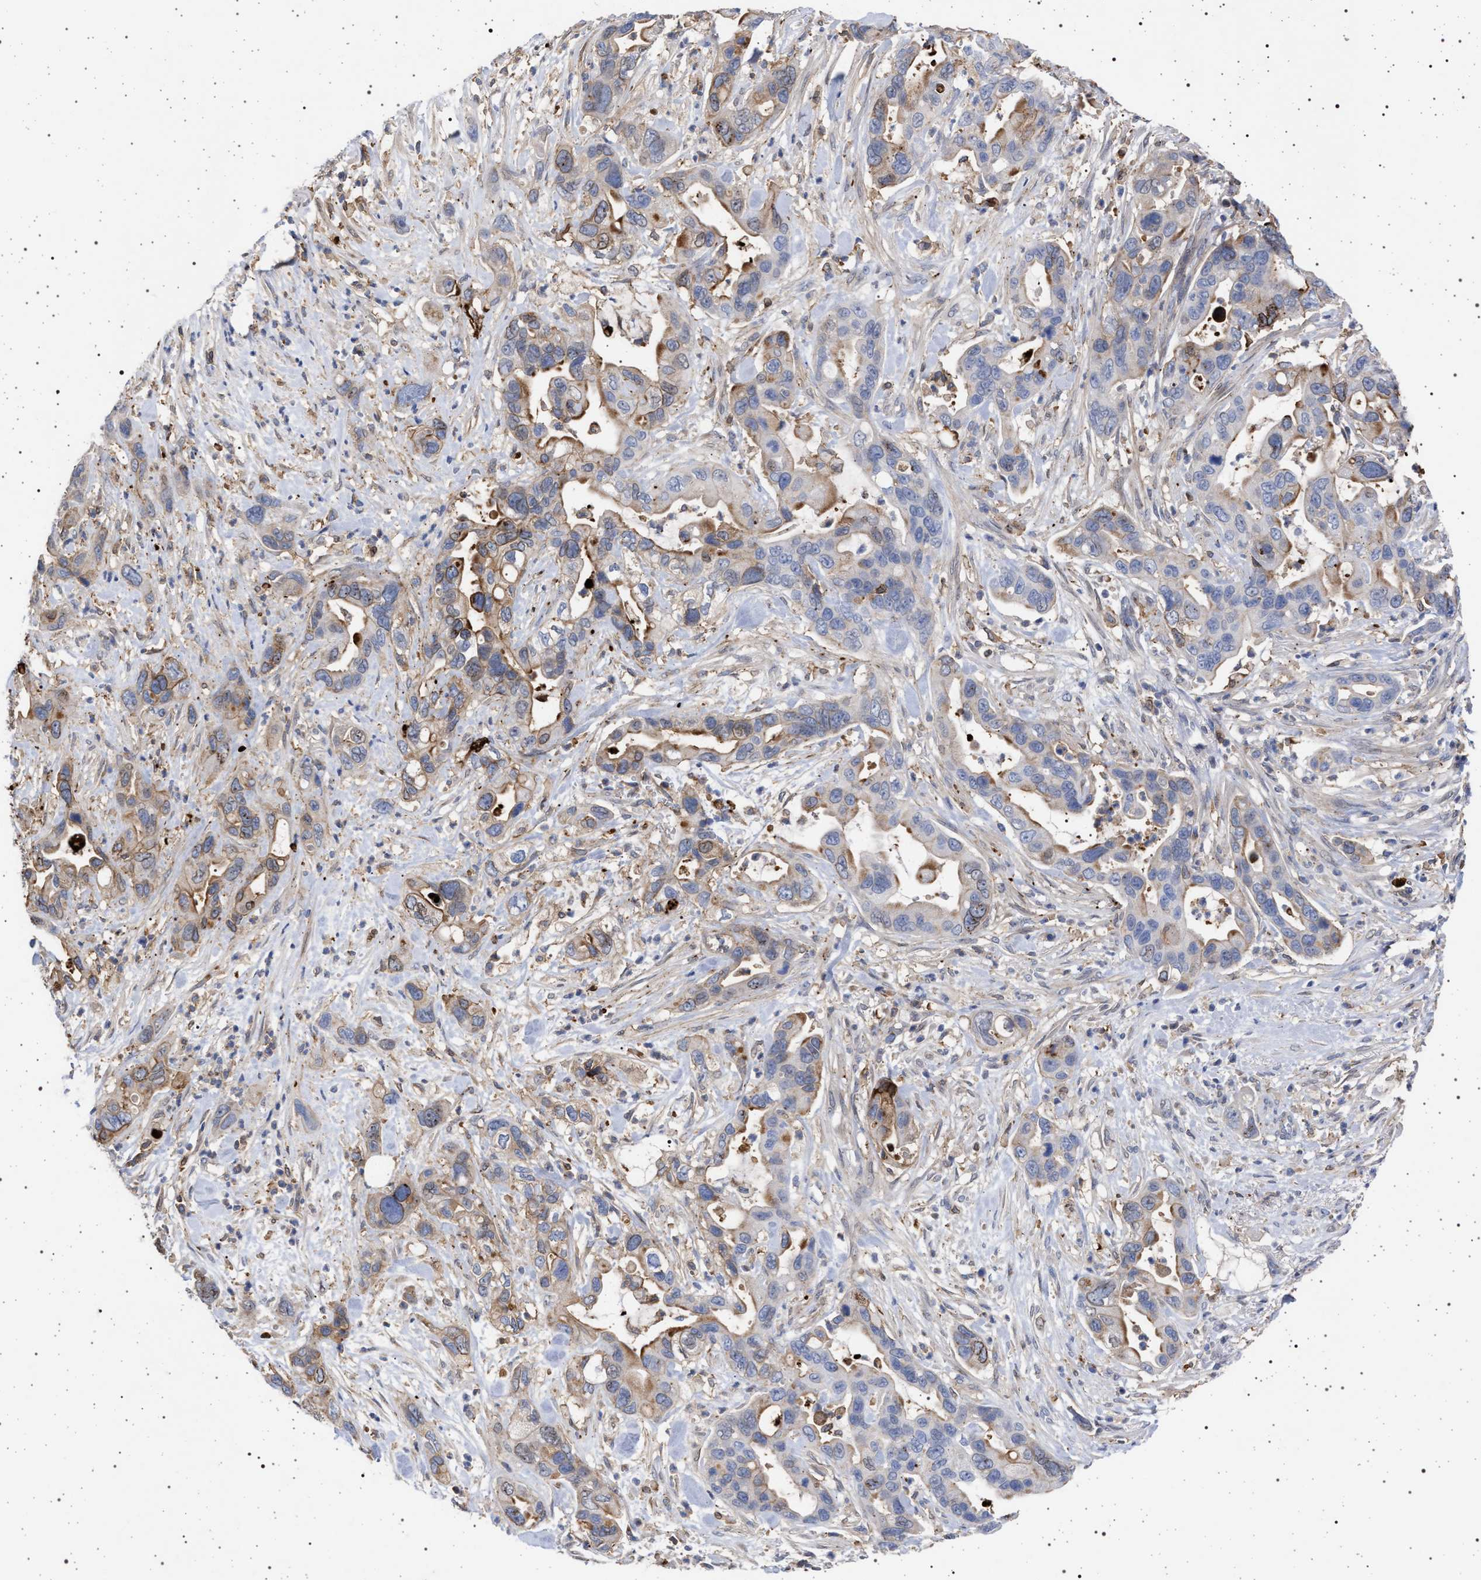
{"staining": {"intensity": "weak", "quantity": "25%-75%", "location": "cytoplasmic/membranous"}, "tissue": "pancreatic cancer", "cell_type": "Tumor cells", "image_type": "cancer", "snomed": [{"axis": "morphology", "description": "Adenocarcinoma, NOS"}, {"axis": "topography", "description": "Pancreas"}], "caption": "Protein expression analysis of human pancreatic cancer reveals weak cytoplasmic/membranous expression in approximately 25%-75% of tumor cells.", "gene": "PLG", "patient": {"sex": "female", "age": 70}}